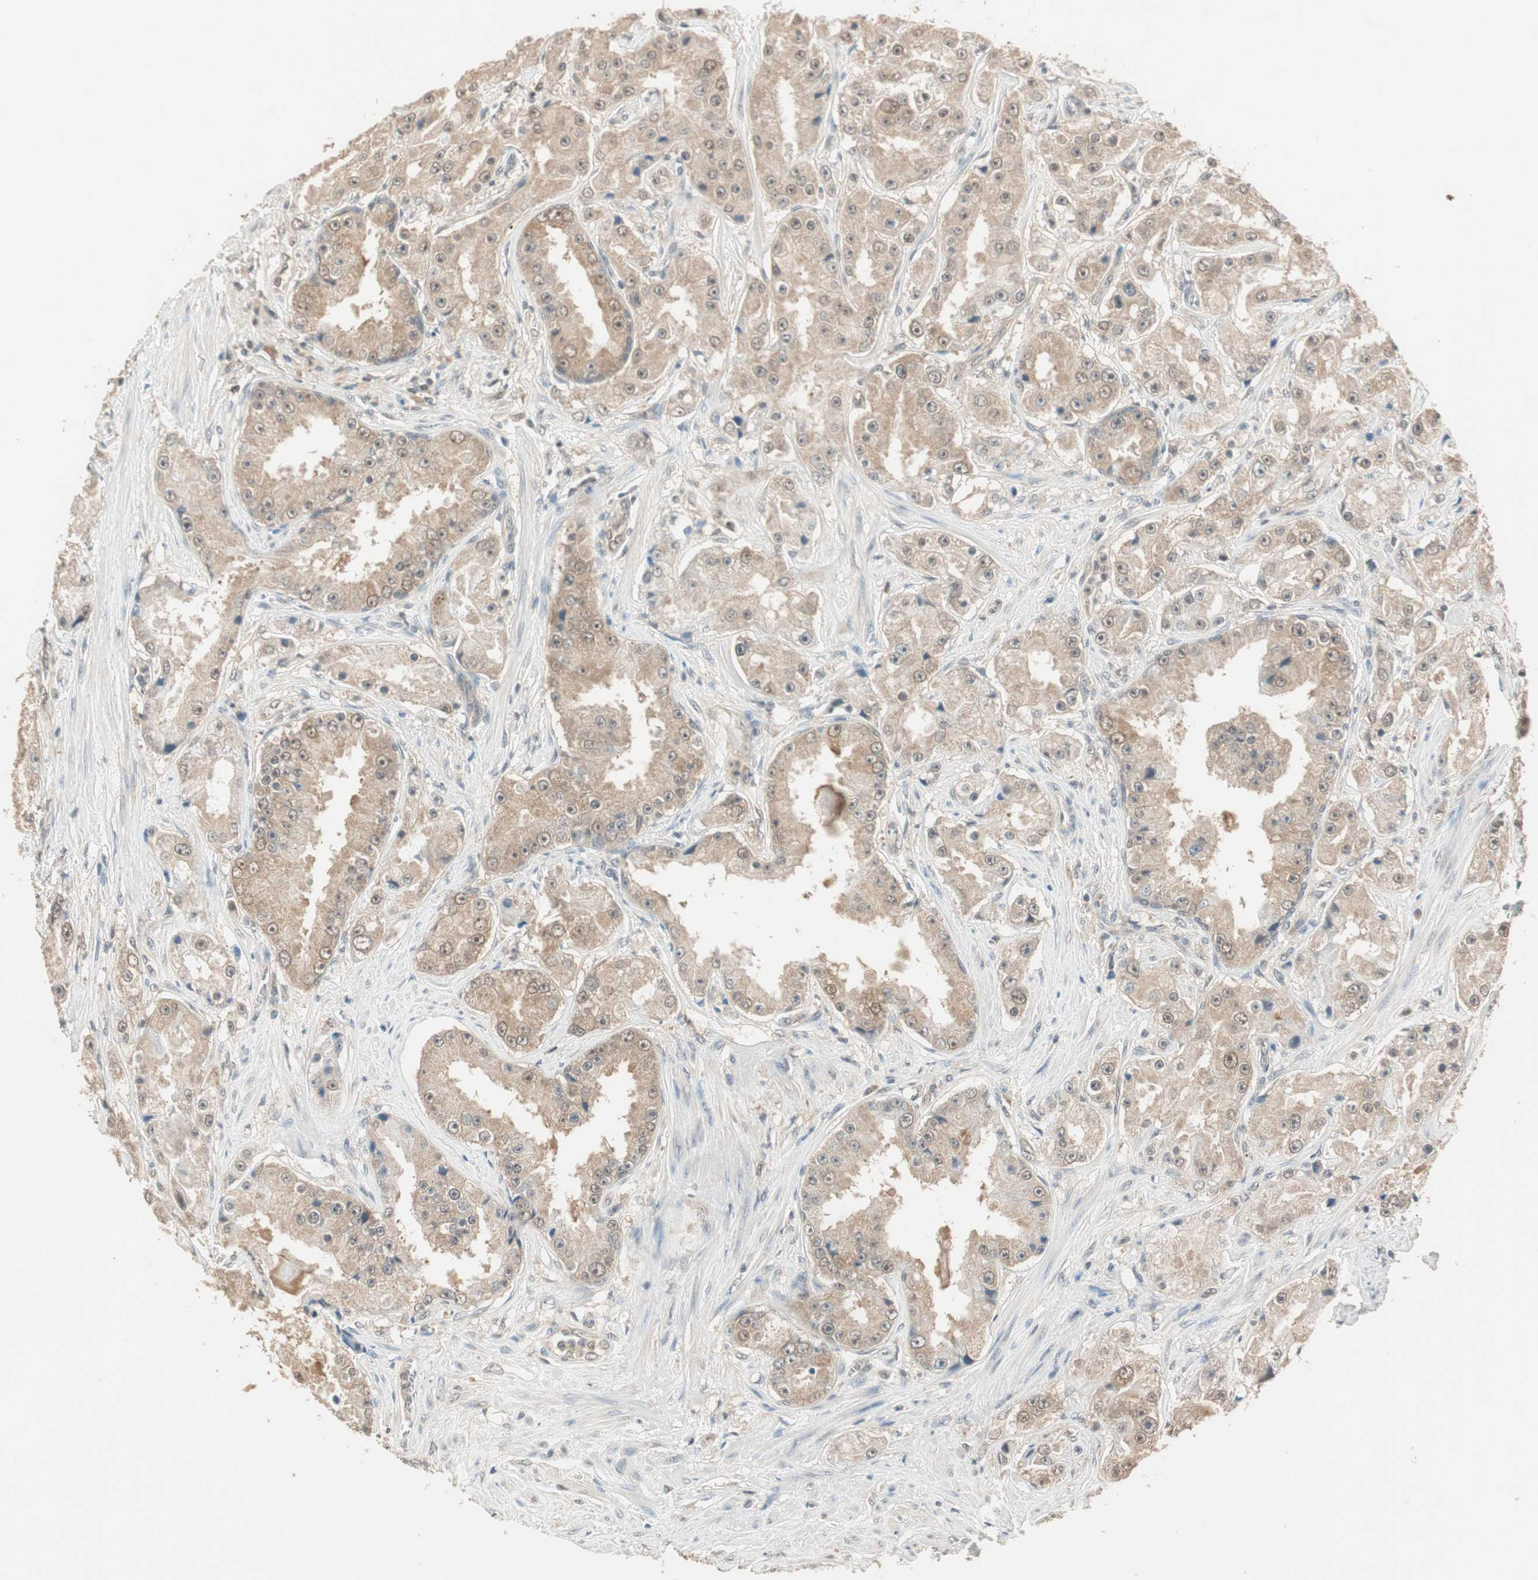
{"staining": {"intensity": "weak", "quantity": ">75%", "location": "cytoplasmic/membranous"}, "tissue": "prostate cancer", "cell_type": "Tumor cells", "image_type": "cancer", "snomed": [{"axis": "morphology", "description": "Adenocarcinoma, High grade"}, {"axis": "topography", "description": "Prostate"}], "caption": "Prostate cancer stained for a protein (brown) demonstrates weak cytoplasmic/membranous positive staining in approximately >75% of tumor cells.", "gene": "USP5", "patient": {"sex": "male", "age": 73}}